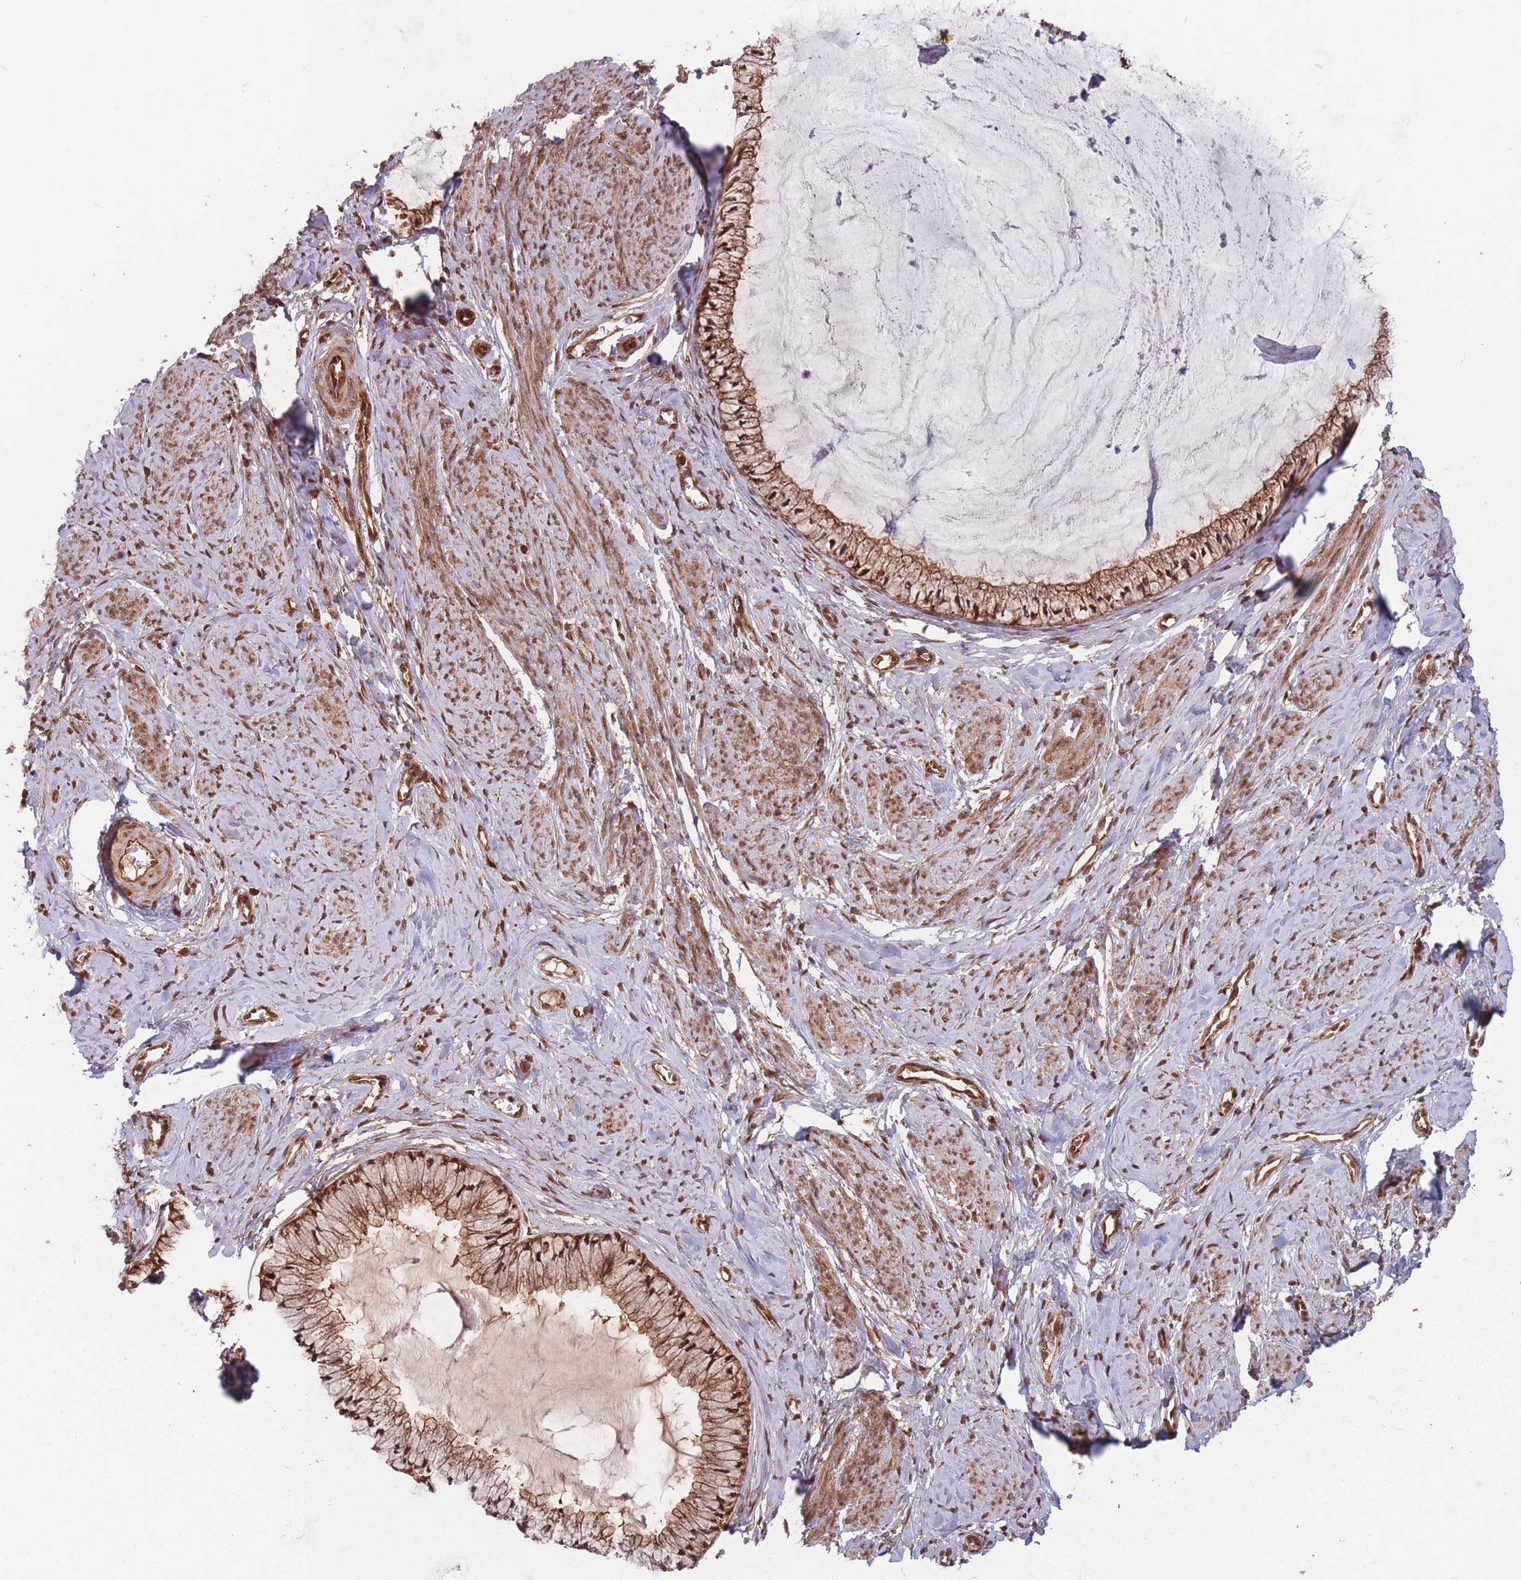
{"staining": {"intensity": "strong", "quantity": ">75%", "location": "cytoplasmic/membranous,nuclear"}, "tissue": "cervix", "cell_type": "Glandular cells", "image_type": "normal", "snomed": [{"axis": "morphology", "description": "Normal tissue, NOS"}, {"axis": "topography", "description": "Cervix"}], "caption": "Cervix stained with DAB (3,3'-diaminobenzidine) IHC exhibits high levels of strong cytoplasmic/membranous,nuclear positivity in approximately >75% of glandular cells. (DAB = brown stain, brightfield microscopy at high magnification).", "gene": "PODXL2", "patient": {"sex": "female", "age": 42}}